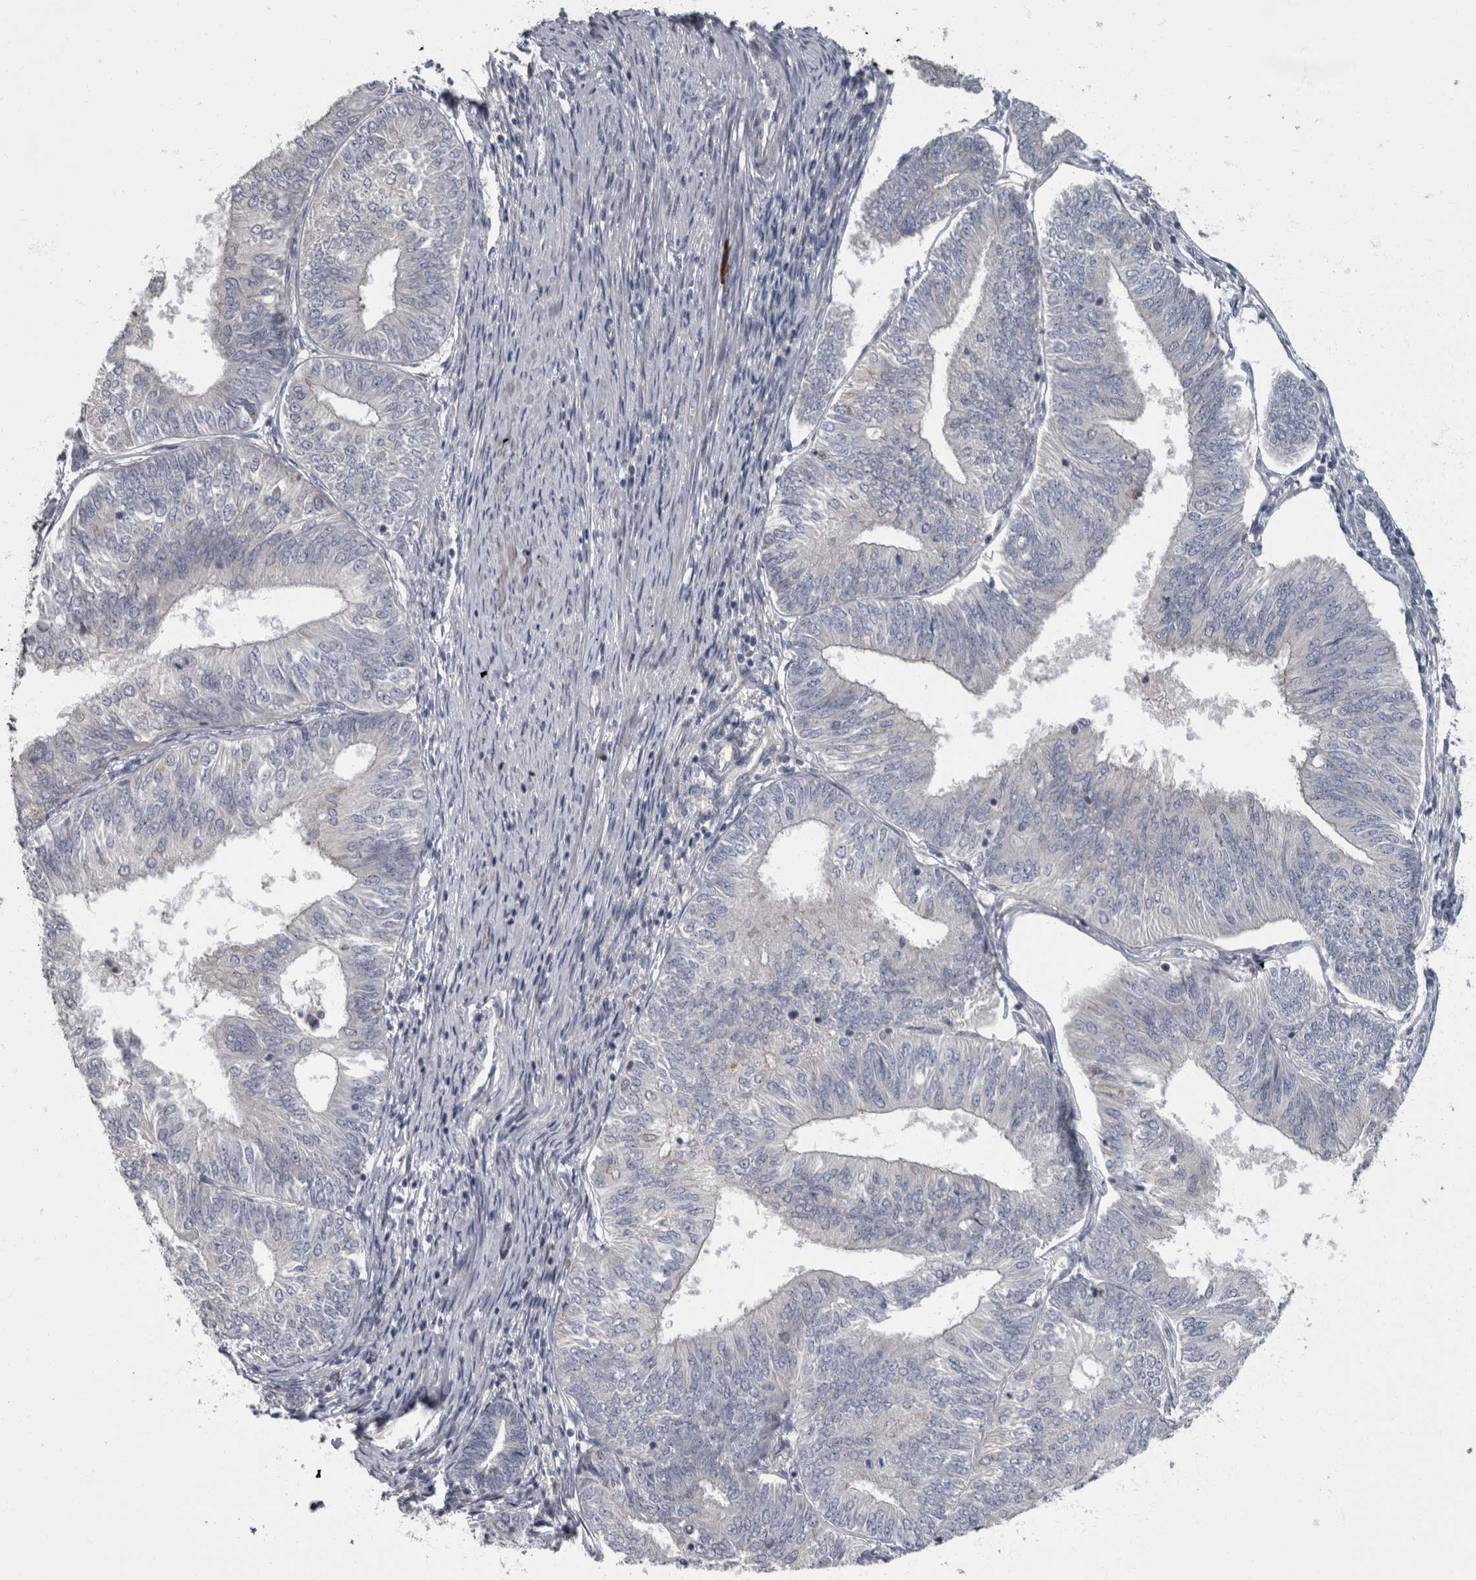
{"staining": {"intensity": "negative", "quantity": "none", "location": "none"}, "tissue": "endometrial cancer", "cell_type": "Tumor cells", "image_type": "cancer", "snomed": [{"axis": "morphology", "description": "Adenocarcinoma, NOS"}, {"axis": "topography", "description": "Endometrium"}], "caption": "Immunohistochemical staining of endometrial cancer exhibits no significant expression in tumor cells. The staining is performed using DAB (3,3'-diaminobenzidine) brown chromogen with nuclei counter-stained in using hematoxylin.", "gene": "CDC42BPG", "patient": {"sex": "female", "age": 58}}